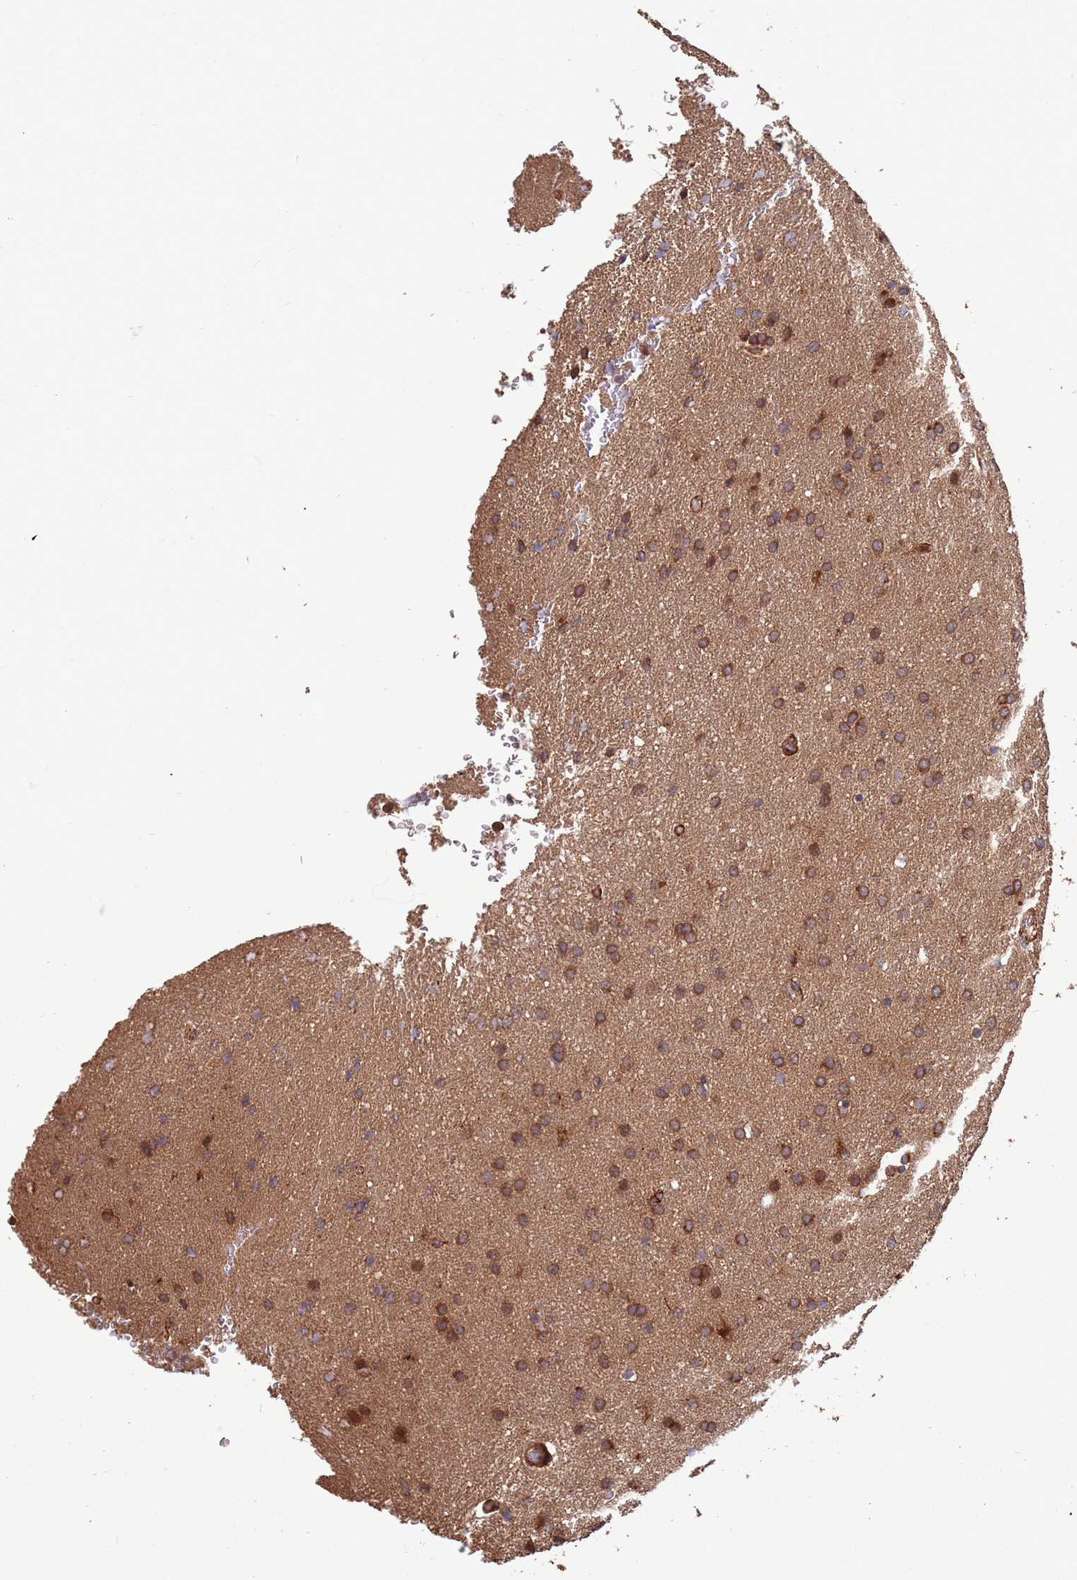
{"staining": {"intensity": "moderate", "quantity": ">75%", "location": "cytoplasmic/membranous"}, "tissue": "glioma", "cell_type": "Tumor cells", "image_type": "cancer", "snomed": [{"axis": "morphology", "description": "Glioma, malignant, Low grade"}, {"axis": "topography", "description": "Brain"}], "caption": "DAB immunohistochemical staining of human malignant glioma (low-grade) demonstrates moderate cytoplasmic/membranous protein expression in about >75% of tumor cells.", "gene": "ZNF428", "patient": {"sex": "female", "age": 32}}